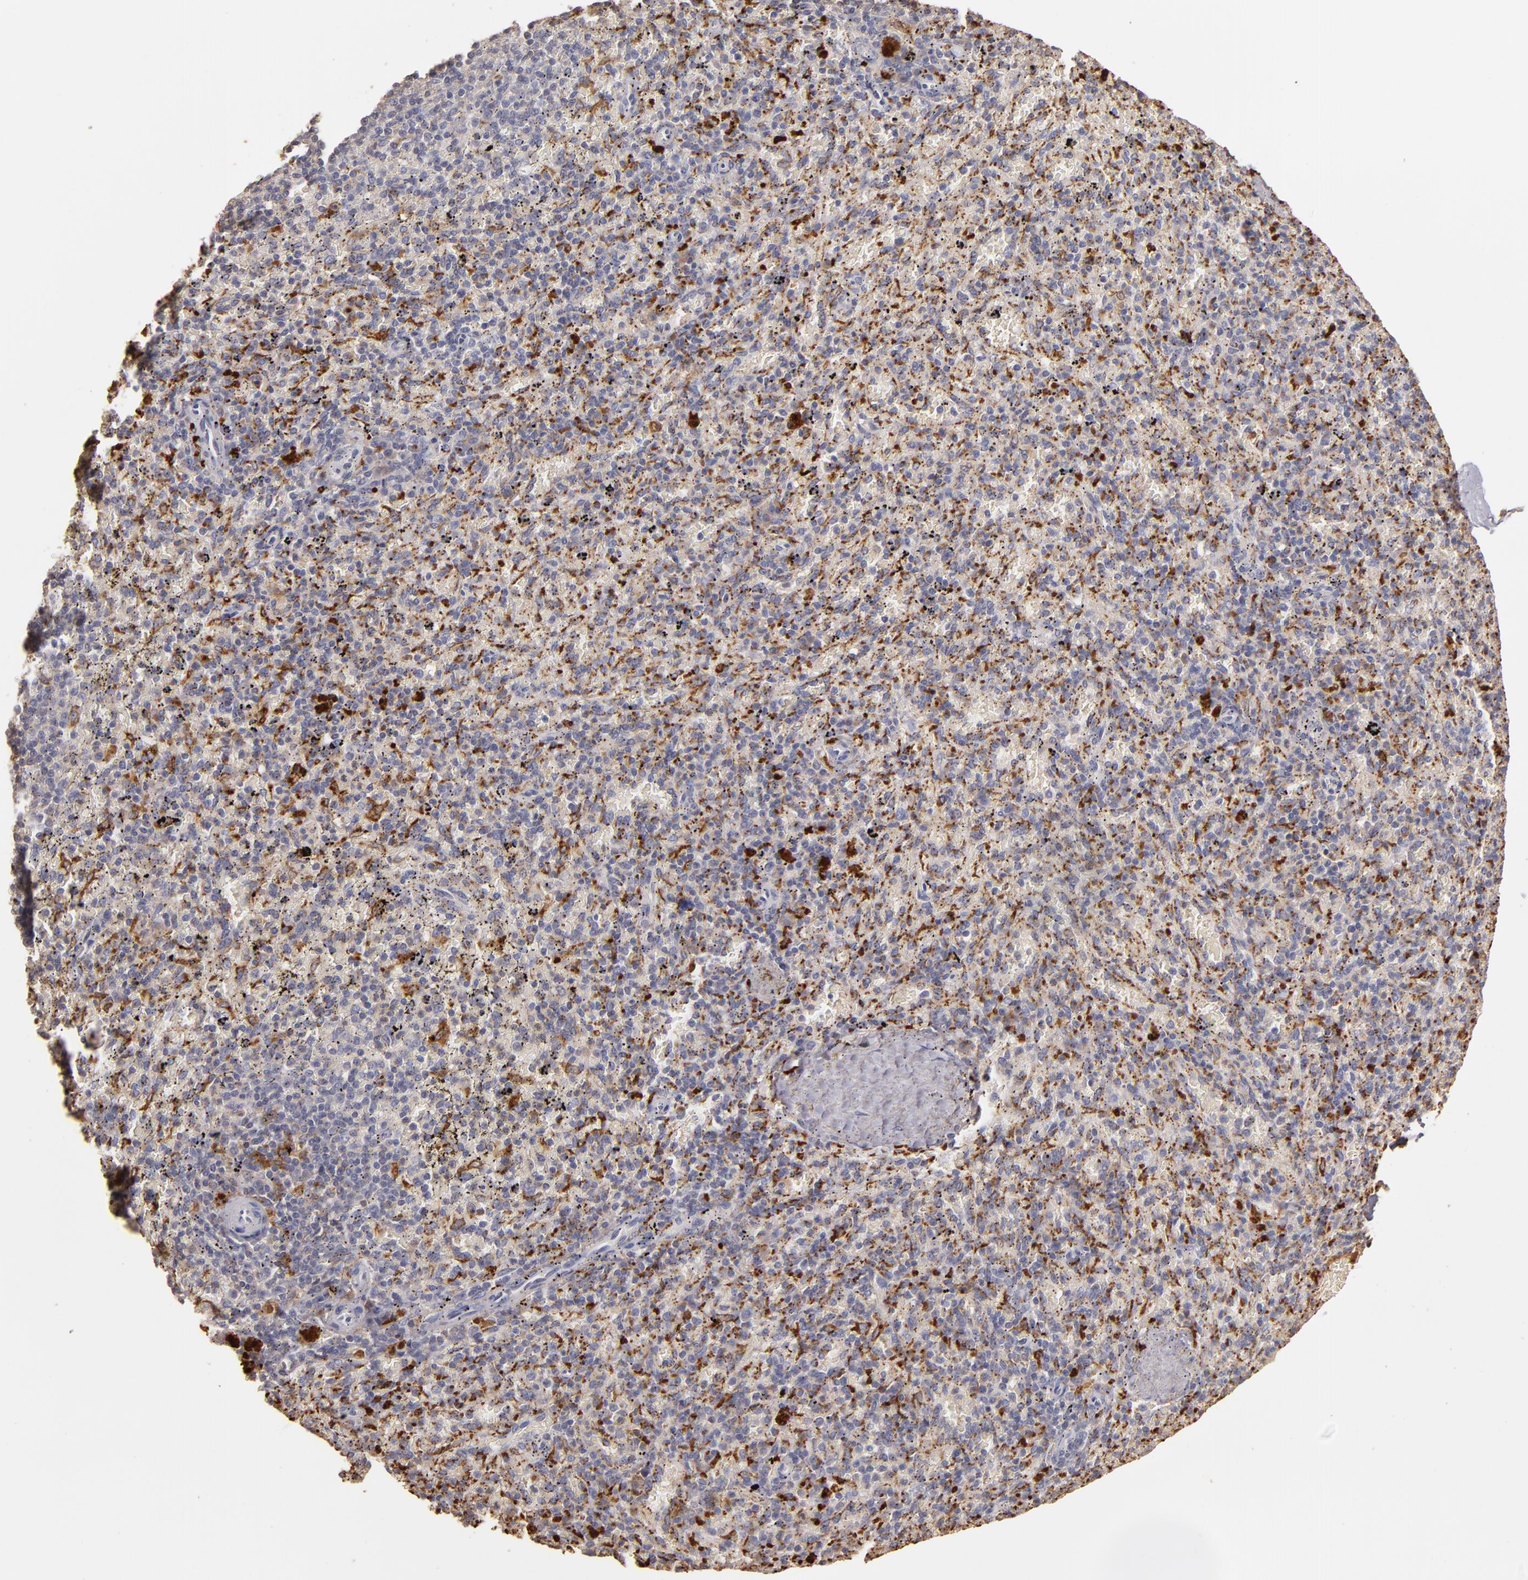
{"staining": {"intensity": "strong", "quantity": "<25%", "location": "cytoplasmic/membranous"}, "tissue": "spleen", "cell_type": "Cells in red pulp", "image_type": "normal", "snomed": [{"axis": "morphology", "description": "Normal tissue, NOS"}, {"axis": "topography", "description": "Spleen"}], "caption": "Approximately <25% of cells in red pulp in unremarkable human spleen reveal strong cytoplasmic/membranous protein expression as visualized by brown immunohistochemical staining.", "gene": "TRAF1", "patient": {"sex": "female", "age": 43}}